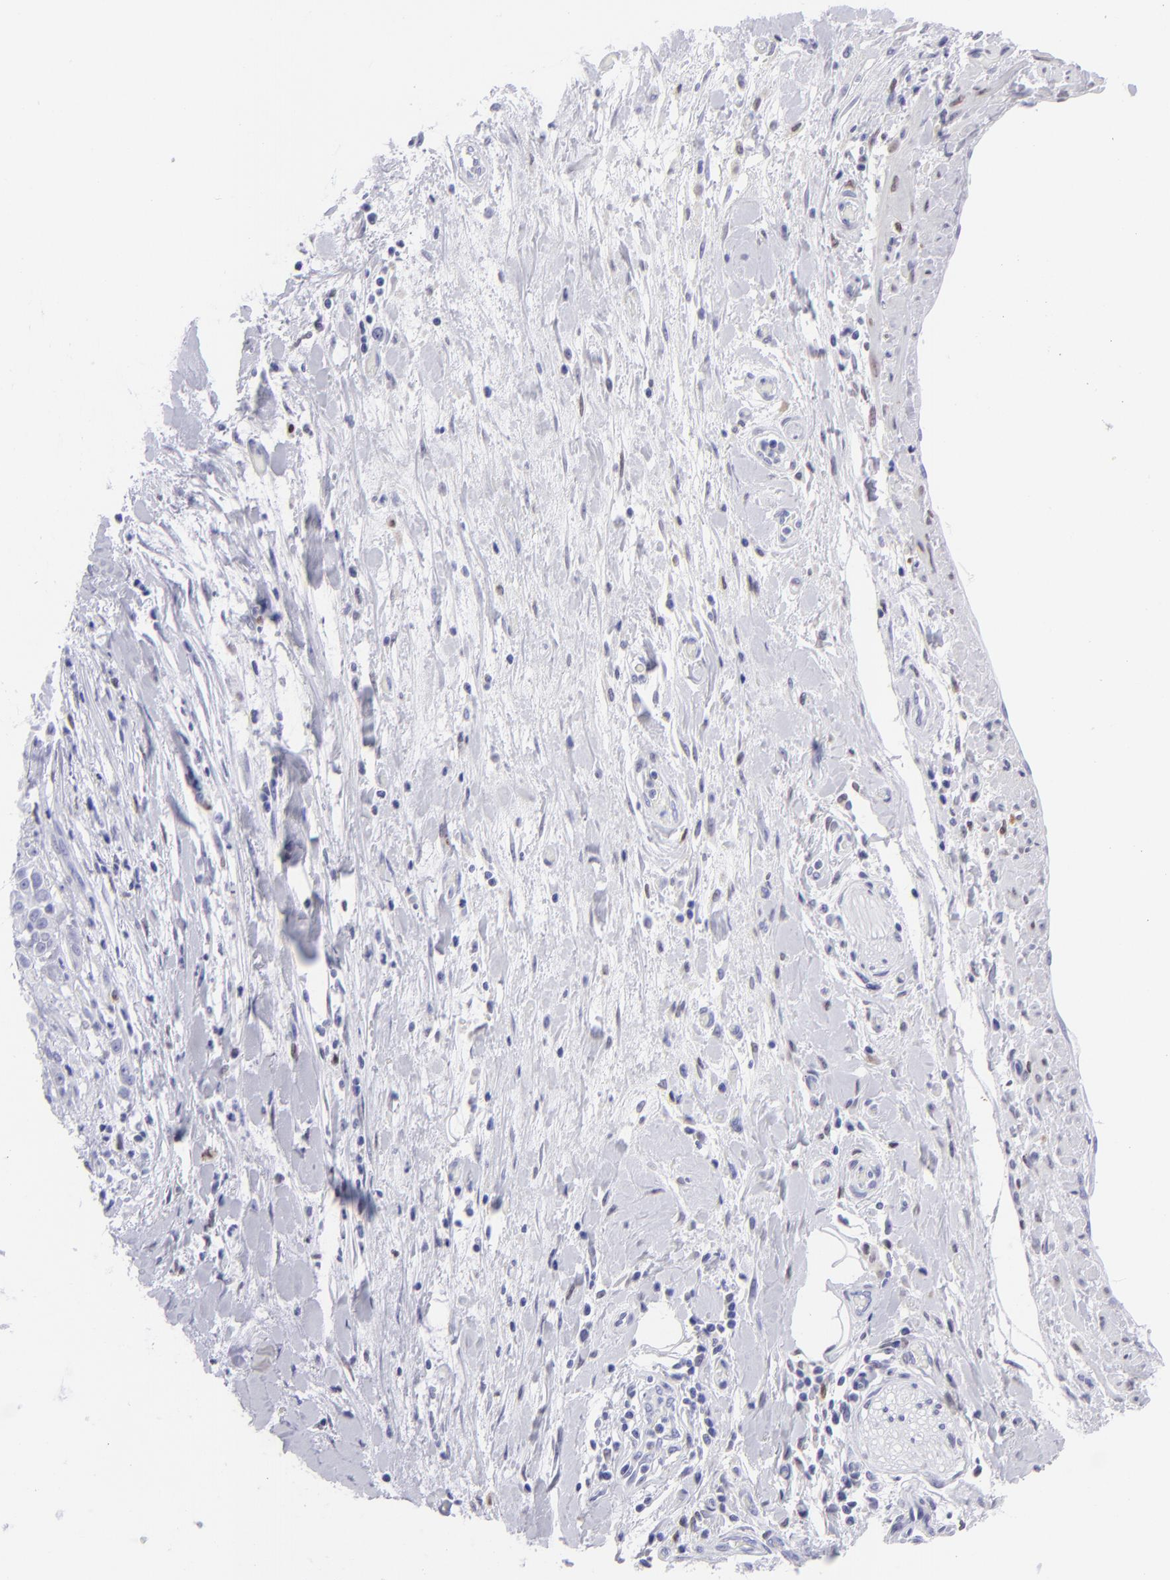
{"staining": {"intensity": "negative", "quantity": "none", "location": "none"}, "tissue": "pancreatic cancer", "cell_type": "Tumor cells", "image_type": "cancer", "snomed": [{"axis": "morphology", "description": "Adenocarcinoma, NOS"}, {"axis": "topography", "description": "Pancreas"}], "caption": "Tumor cells show no significant protein staining in adenocarcinoma (pancreatic).", "gene": "MITF", "patient": {"sex": "female", "age": 52}}